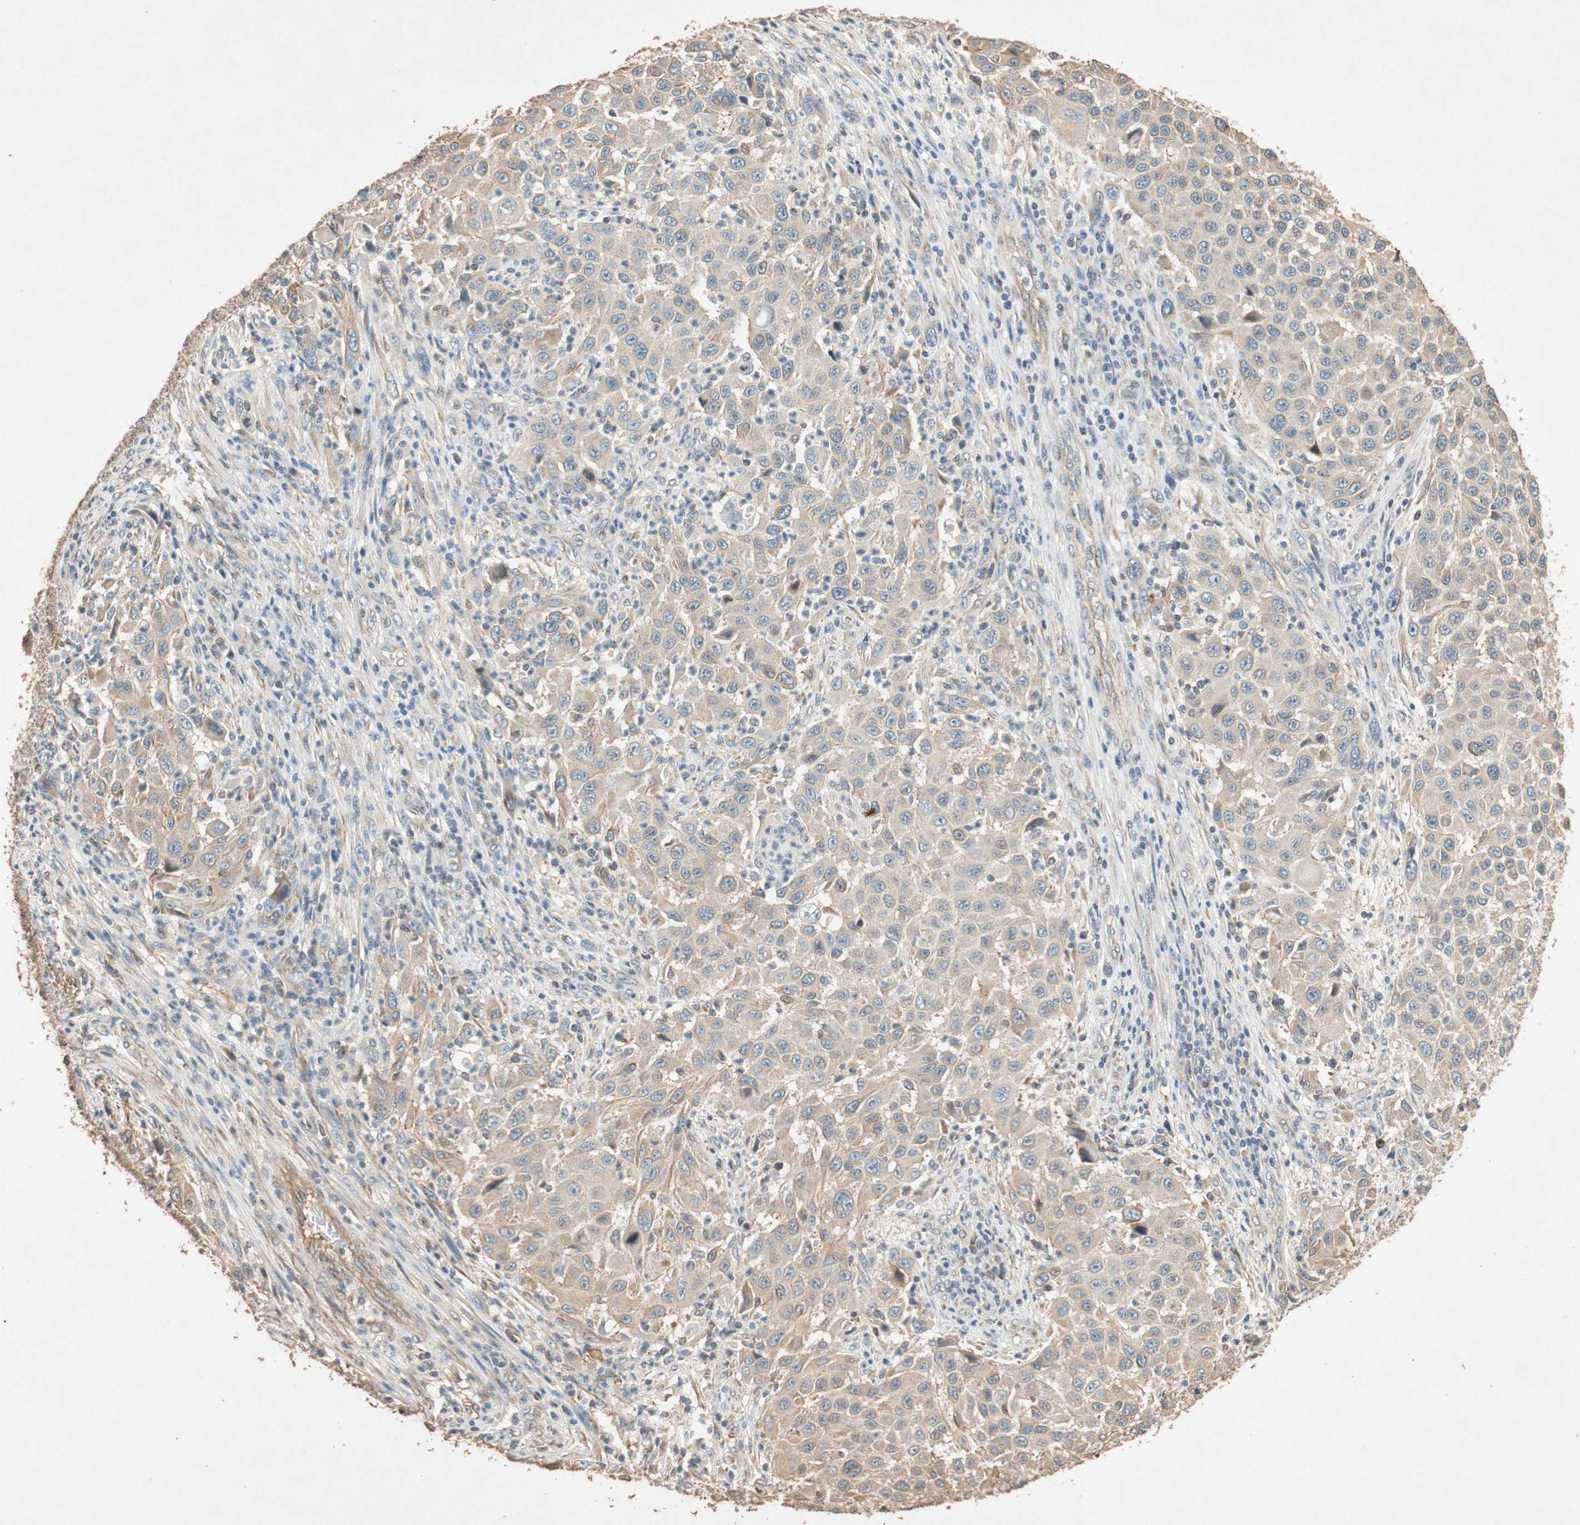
{"staining": {"intensity": "weak", "quantity": "25%-75%", "location": "cytoplasmic/membranous"}, "tissue": "melanoma", "cell_type": "Tumor cells", "image_type": "cancer", "snomed": [{"axis": "morphology", "description": "Malignant melanoma, Metastatic site"}, {"axis": "topography", "description": "Lymph node"}], "caption": "Melanoma was stained to show a protein in brown. There is low levels of weak cytoplasmic/membranous expression in about 25%-75% of tumor cells.", "gene": "TUBB", "patient": {"sex": "male", "age": 61}}